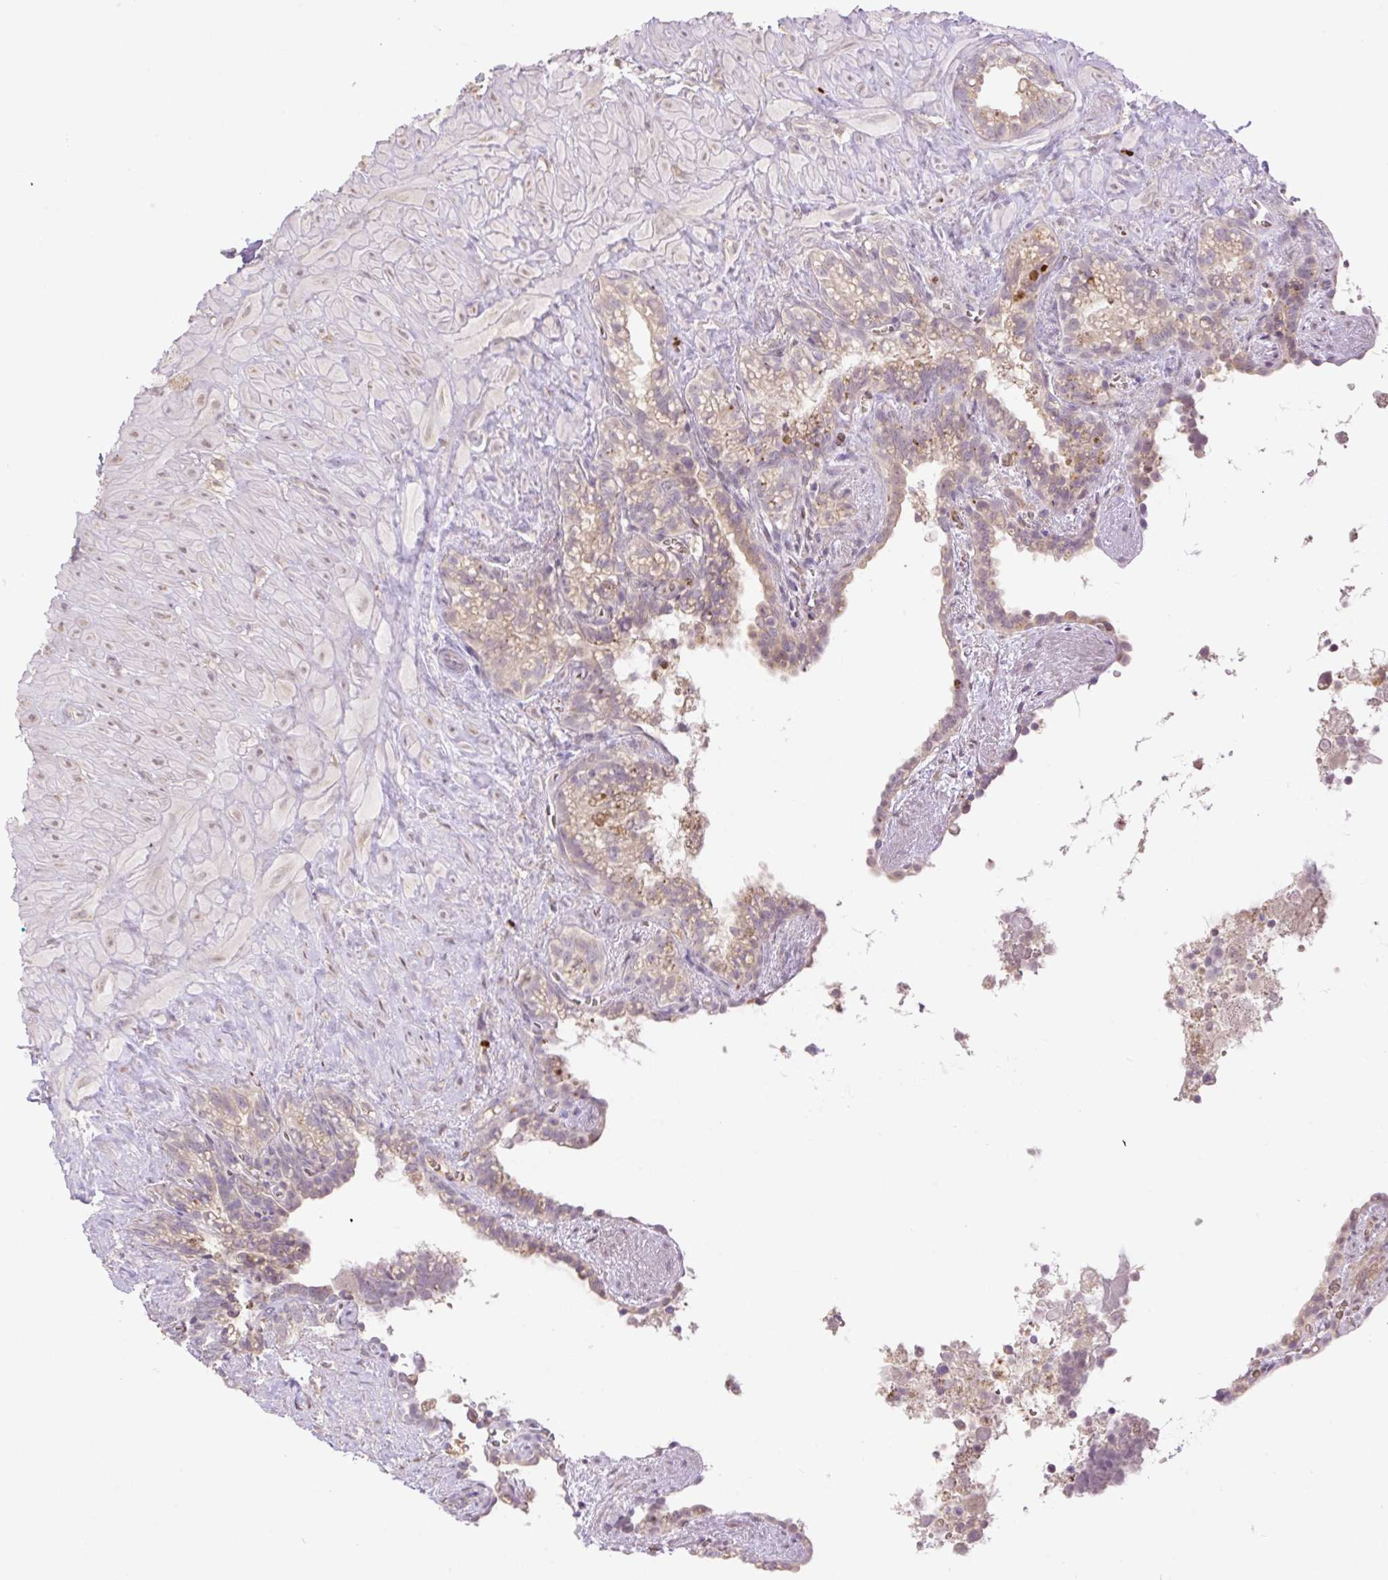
{"staining": {"intensity": "weak", "quantity": "<25%", "location": "cytoplasmic/membranous"}, "tissue": "seminal vesicle", "cell_type": "Glandular cells", "image_type": "normal", "snomed": [{"axis": "morphology", "description": "Normal tissue, NOS"}, {"axis": "topography", "description": "Seminal veicle"}], "caption": "This is an immunohistochemistry histopathology image of normal human seminal vesicle. There is no expression in glandular cells.", "gene": "HABP4", "patient": {"sex": "male", "age": 76}}